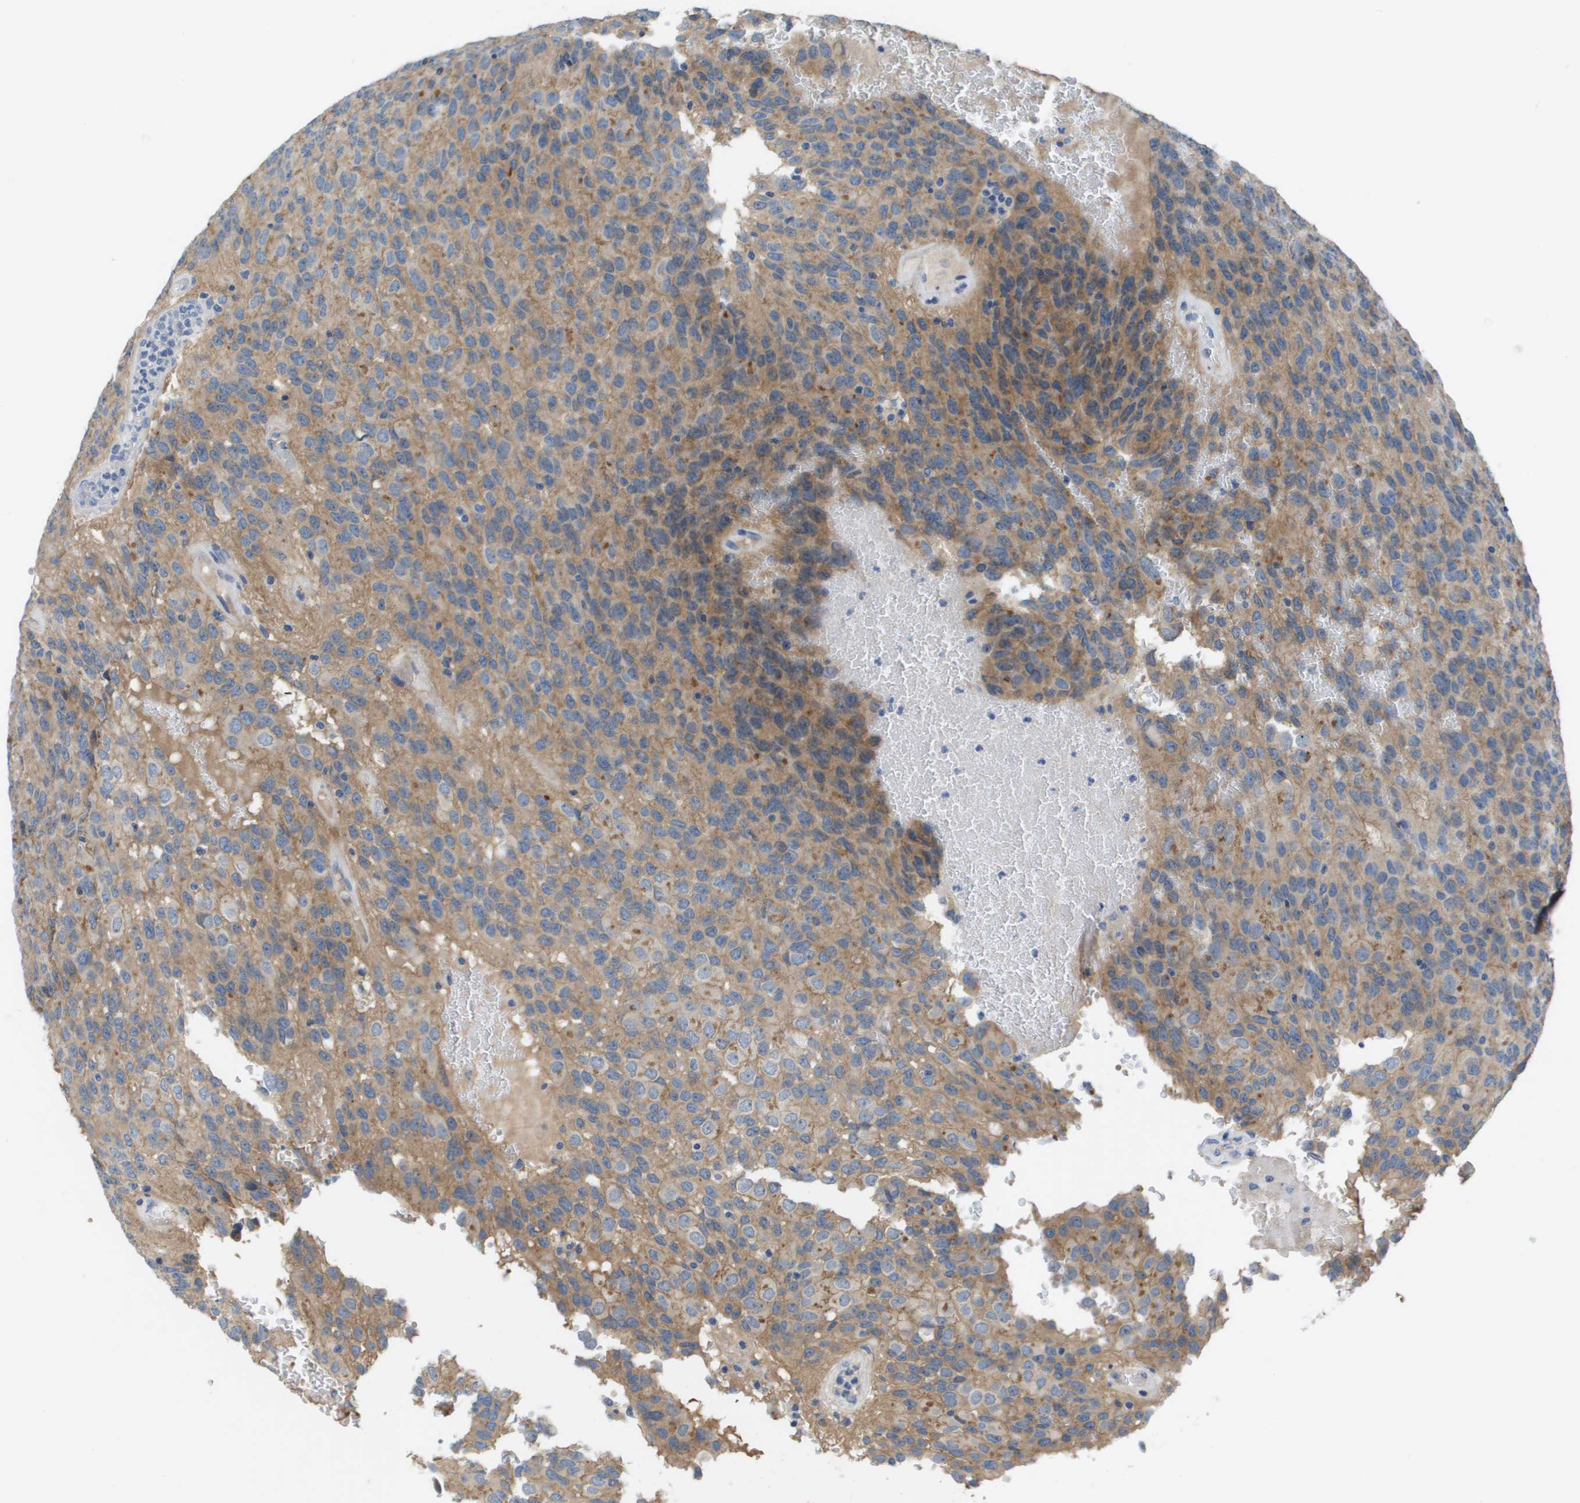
{"staining": {"intensity": "weak", "quantity": "25%-75%", "location": "cytoplasmic/membranous"}, "tissue": "glioma", "cell_type": "Tumor cells", "image_type": "cancer", "snomed": [{"axis": "morphology", "description": "Glioma, malignant, High grade"}, {"axis": "topography", "description": "Brain"}], "caption": "Protein analysis of high-grade glioma (malignant) tissue reveals weak cytoplasmic/membranous expression in approximately 25%-75% of tumor cells. (DAB IHC, brown staining for protein, blue staining for nuclei).", "gene": "NCS1", "patient": {"sex": "male", "age": 32}}